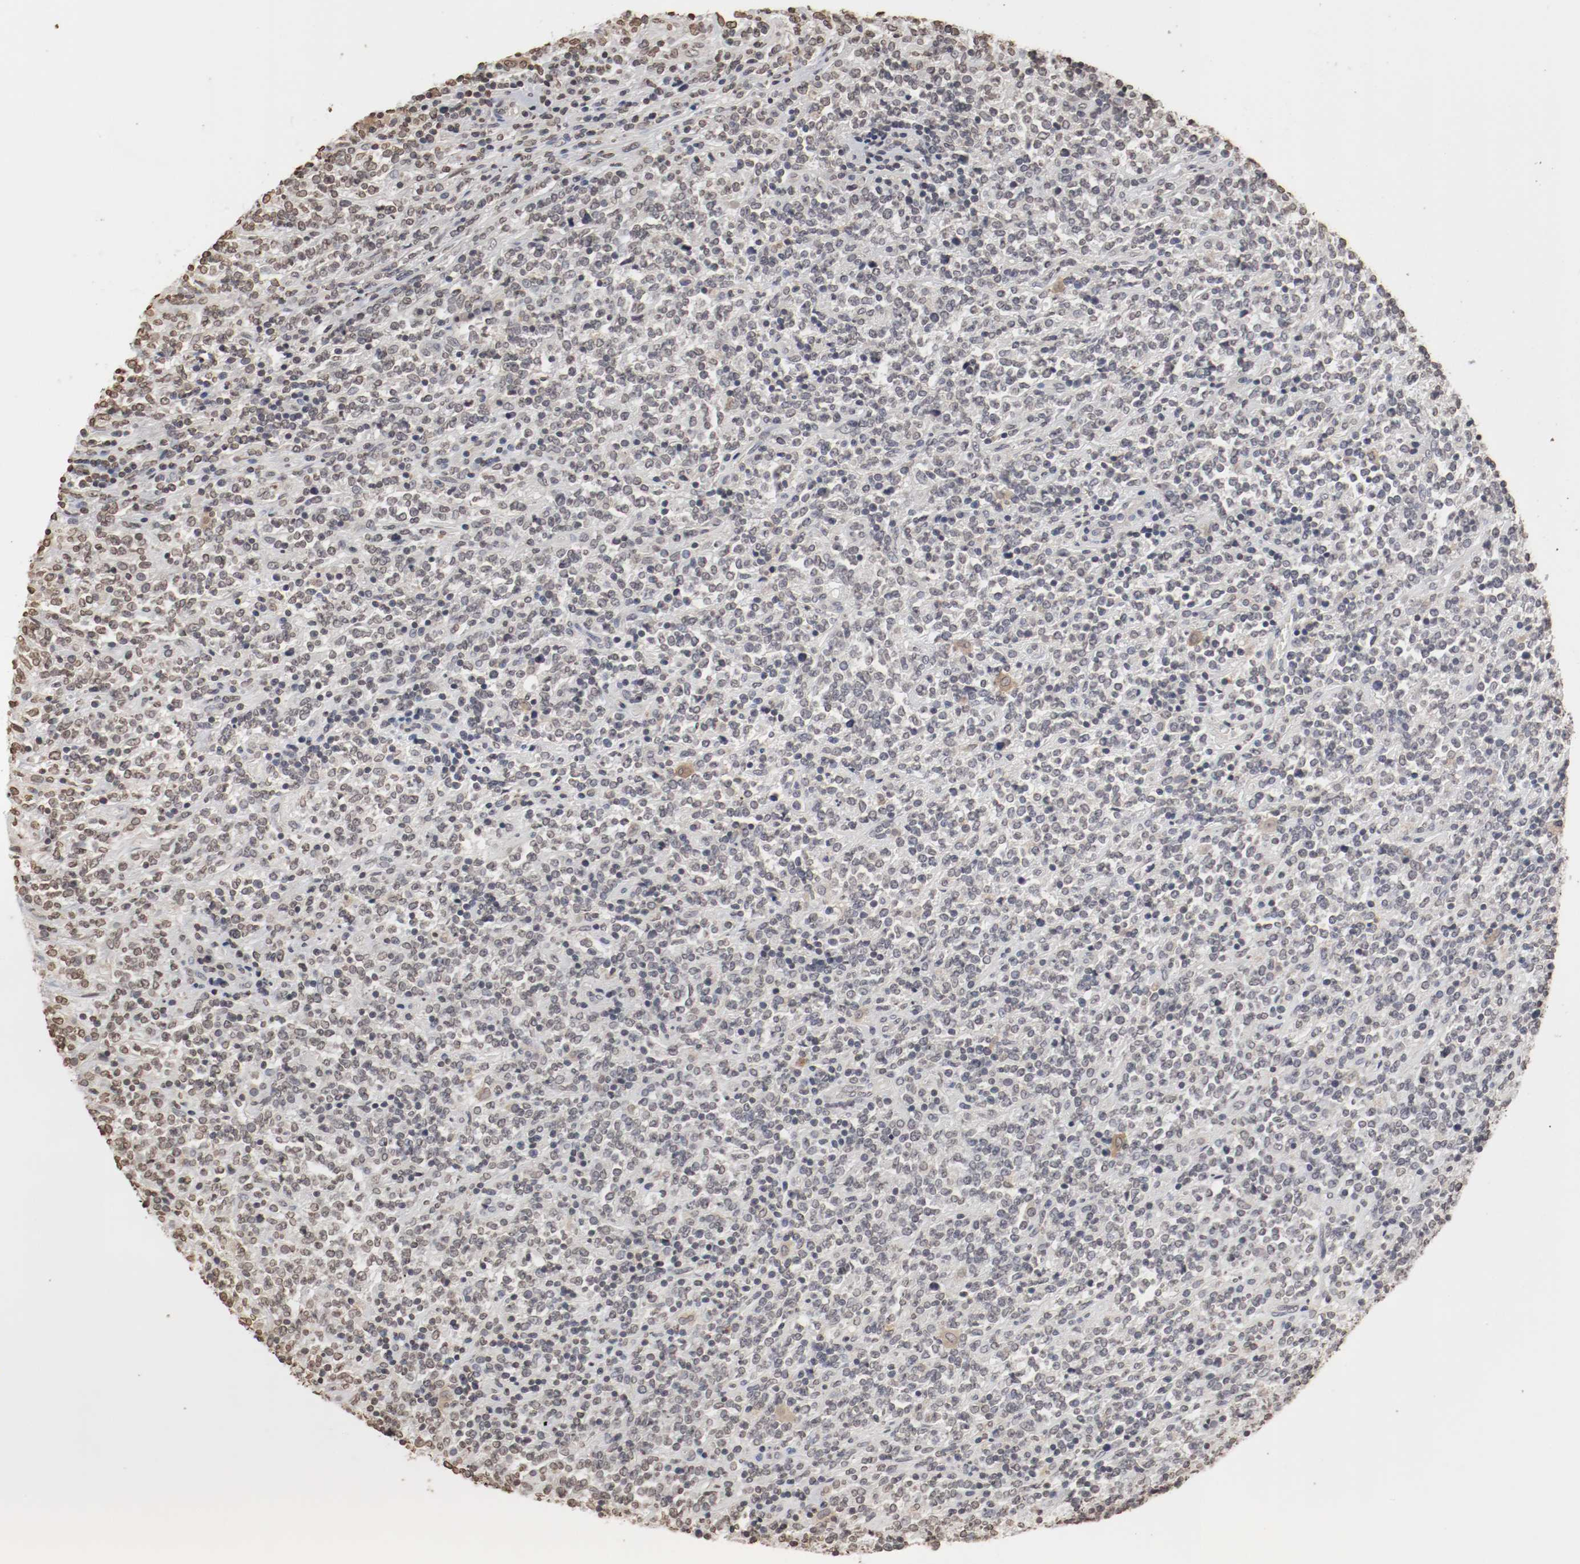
{"staining": {"intensity": "negative", "quantity": "none", "location": "none"}, "tissue": "lymphoma", "cell_type": "Tumor cells", "image_type": "cancer", "snomed": [{"axis": "morphology", "description": "Malignant lymphoma, non-Hodgkin's type, High grade"}, {"axis": "topography", "description": "Soft tissue"}], "caption": "The image displays no staining of tumor cells in high-grade malignant lymphoma, non-Hodgkin's type.", "gene": "WASL", "patient": {"sex": "male", "age": 18}}